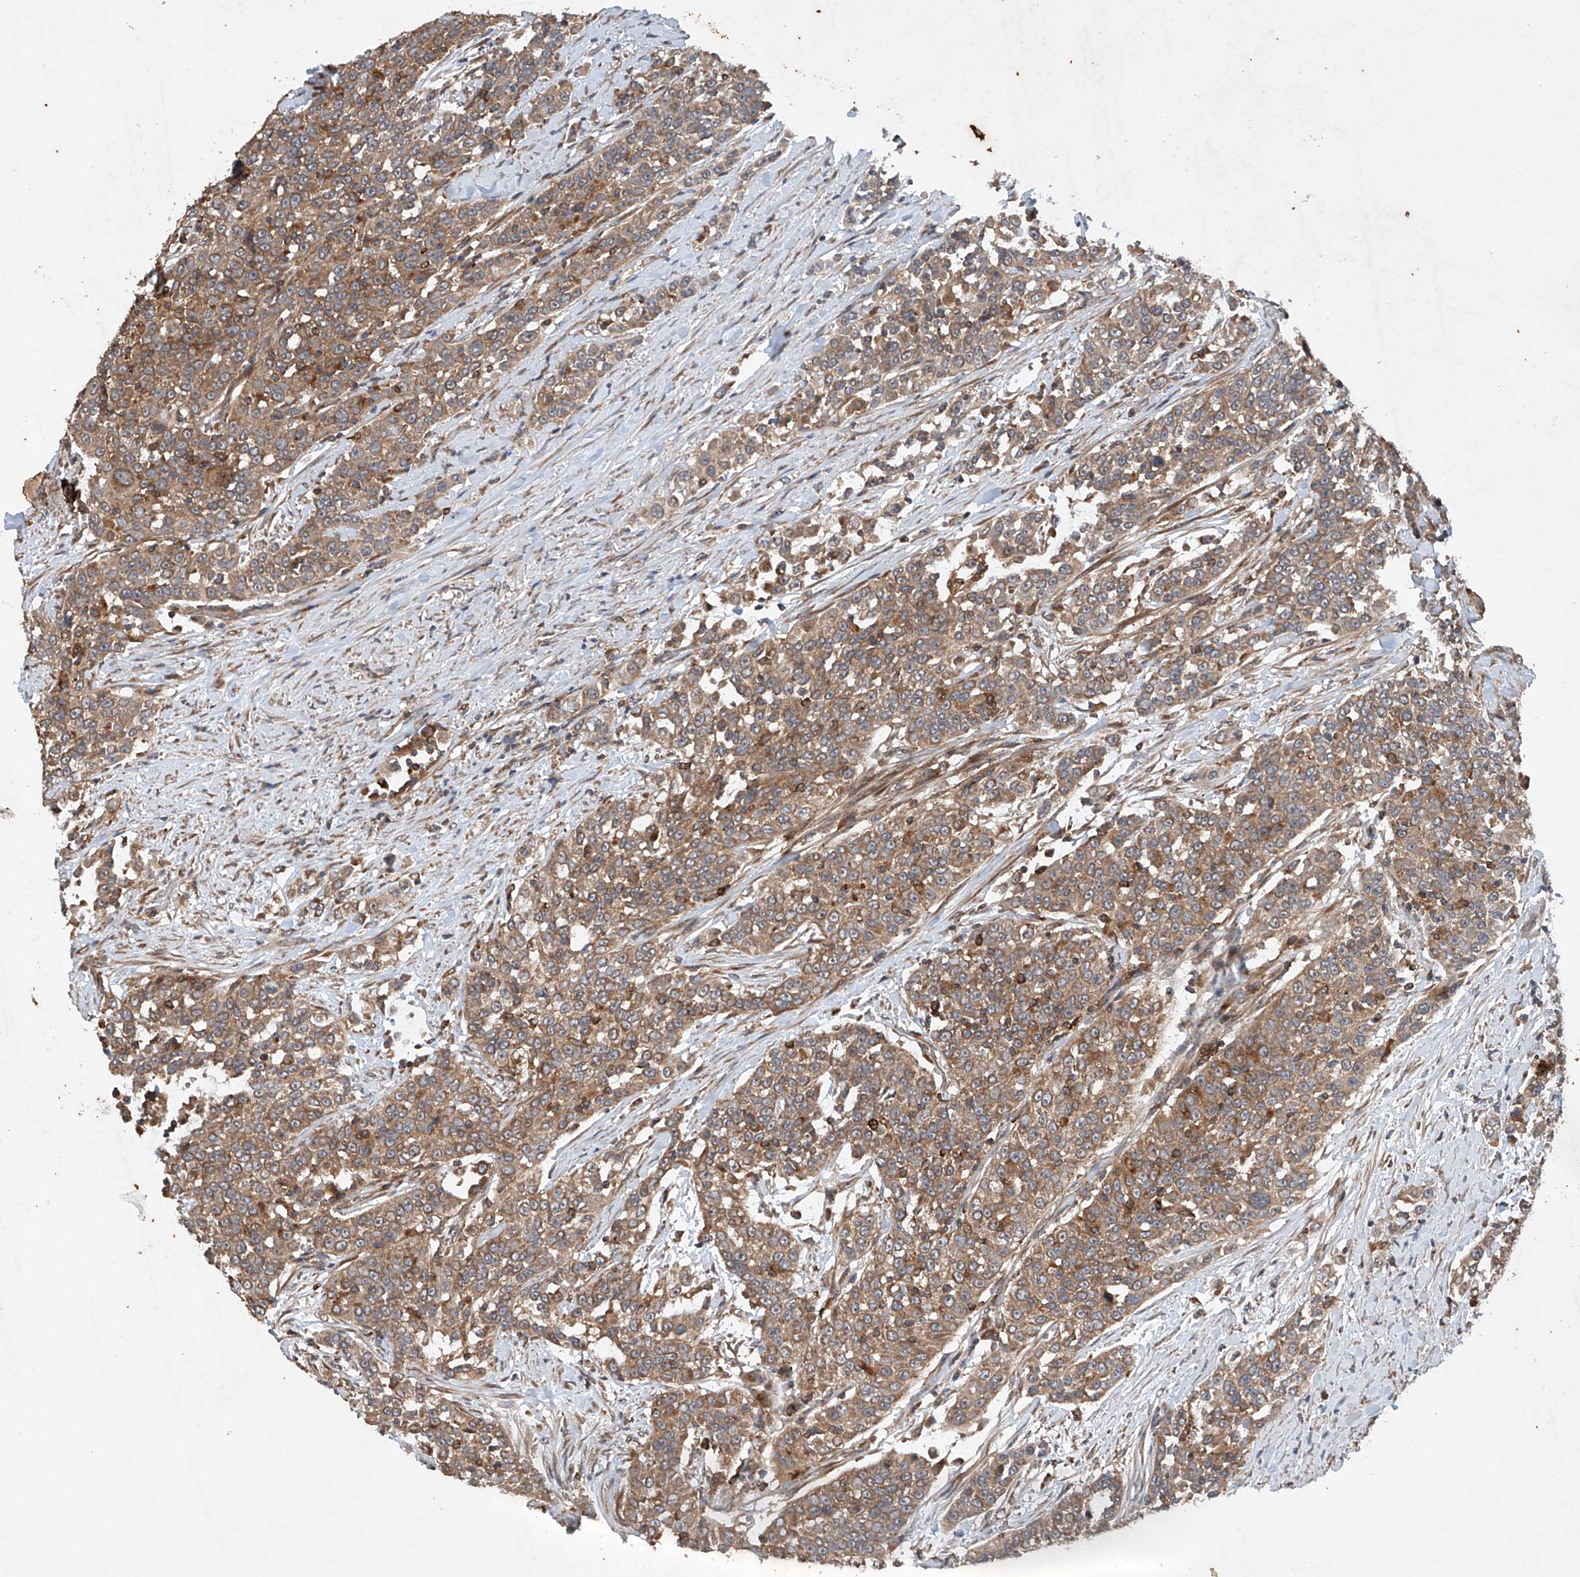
{"staining": {"intensity": "moderate", "quantity": ">75%", "location": "cytoplasmic/membranous"}, "tissue": "urothelial cancer", "cell_type": "Tumor cells", "image_type": "cancer", "snomed": [{"axis": "morphology", "description": "Urothelial carcinoma, High grade"}, {"axis": "topography", "description": "Urinary bladder"}], "caption": "An image showing moderate cytoplasmic/membranous expression in about >75% of tumor cells in urothelial carcinoma (high-grade), as visualized by brown immunohistochemical staining.", "gene": "CEP85L", "patient": {"sex": "female", "age": 80}}